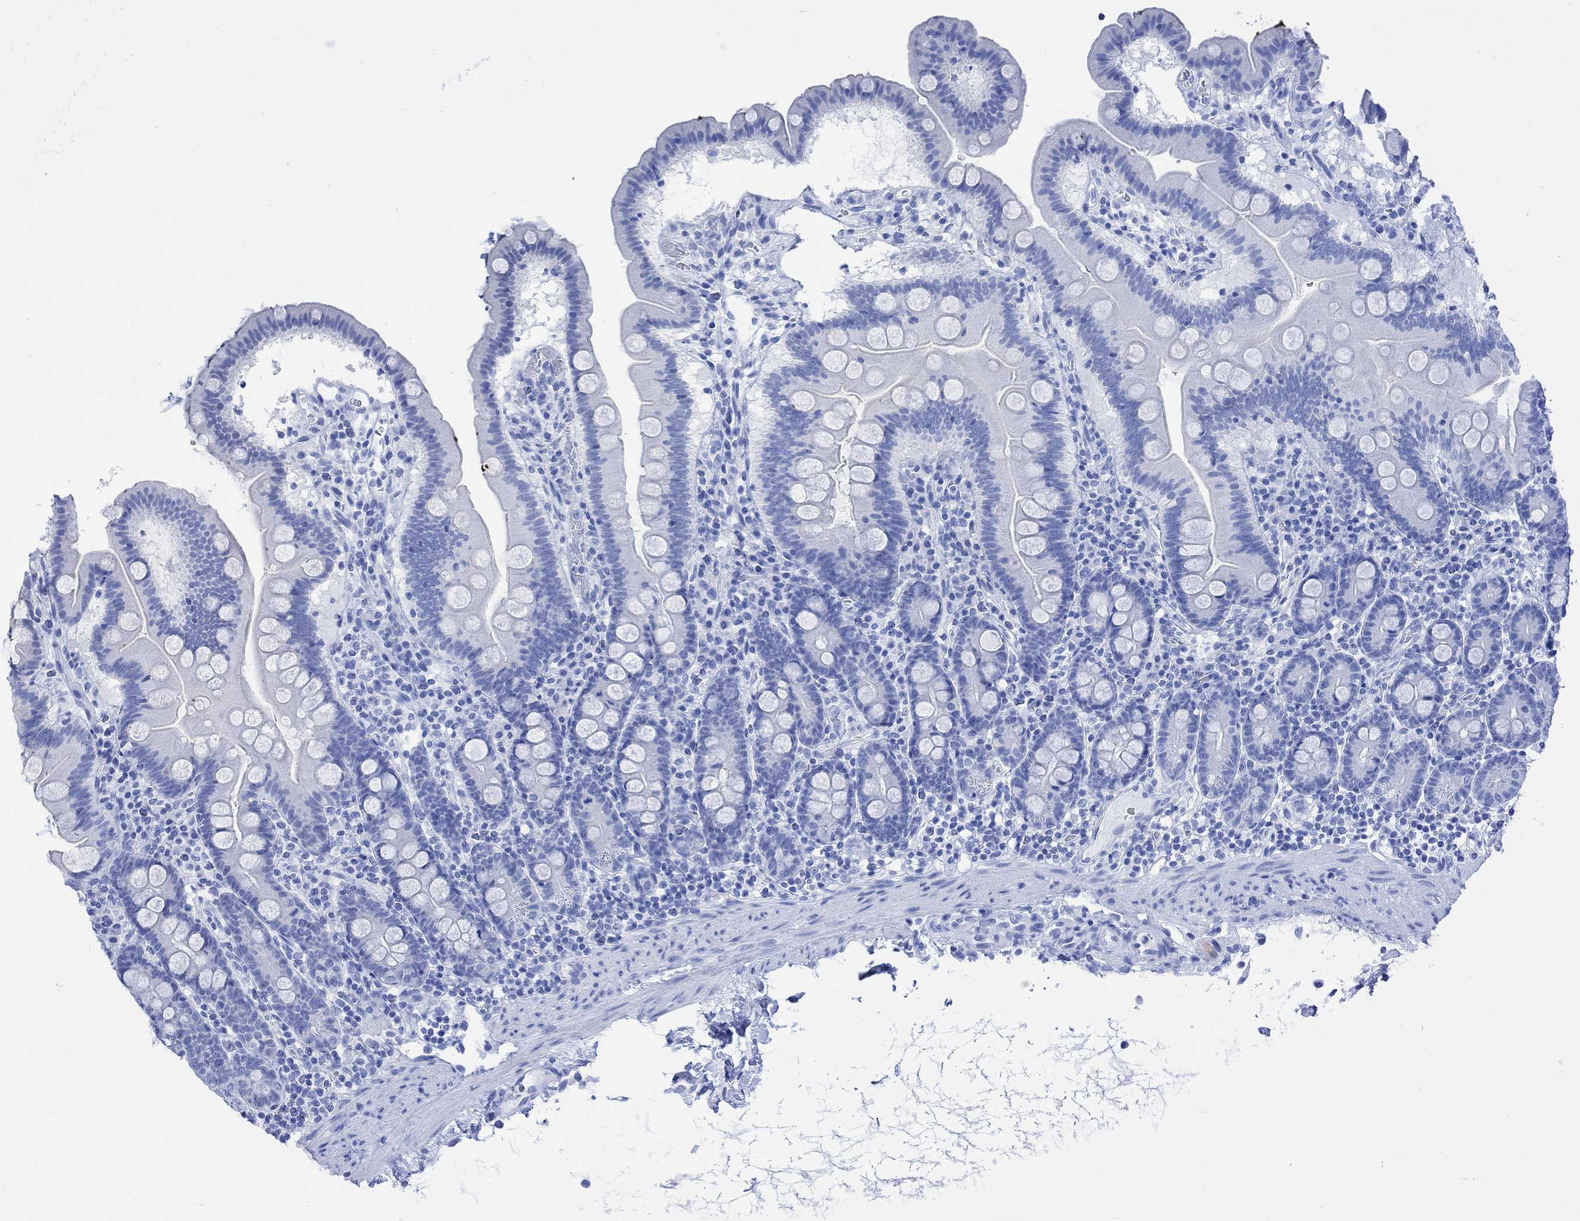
{"staining": {"intensity": "negative", "quantity": "none", "location": "none"}, "tissue": "duodenum", "cell_type": "Glandular cells", "image_type": "normal", "snomed": [{"axis": "morphology", "description": "Normal tissue, NOS"}, {"axis": "topography", "description": "Duodenum"}], "caption": "A high-resolution image shows IHC staining of benign duodenum, which shows no significant positivity in glandular cells. (Brightfield microscopy of DAB immunohistochemistry (IHC) at high magnification).", "gene": "CELF4", "patient": {"sex": "male", "age": 59}}